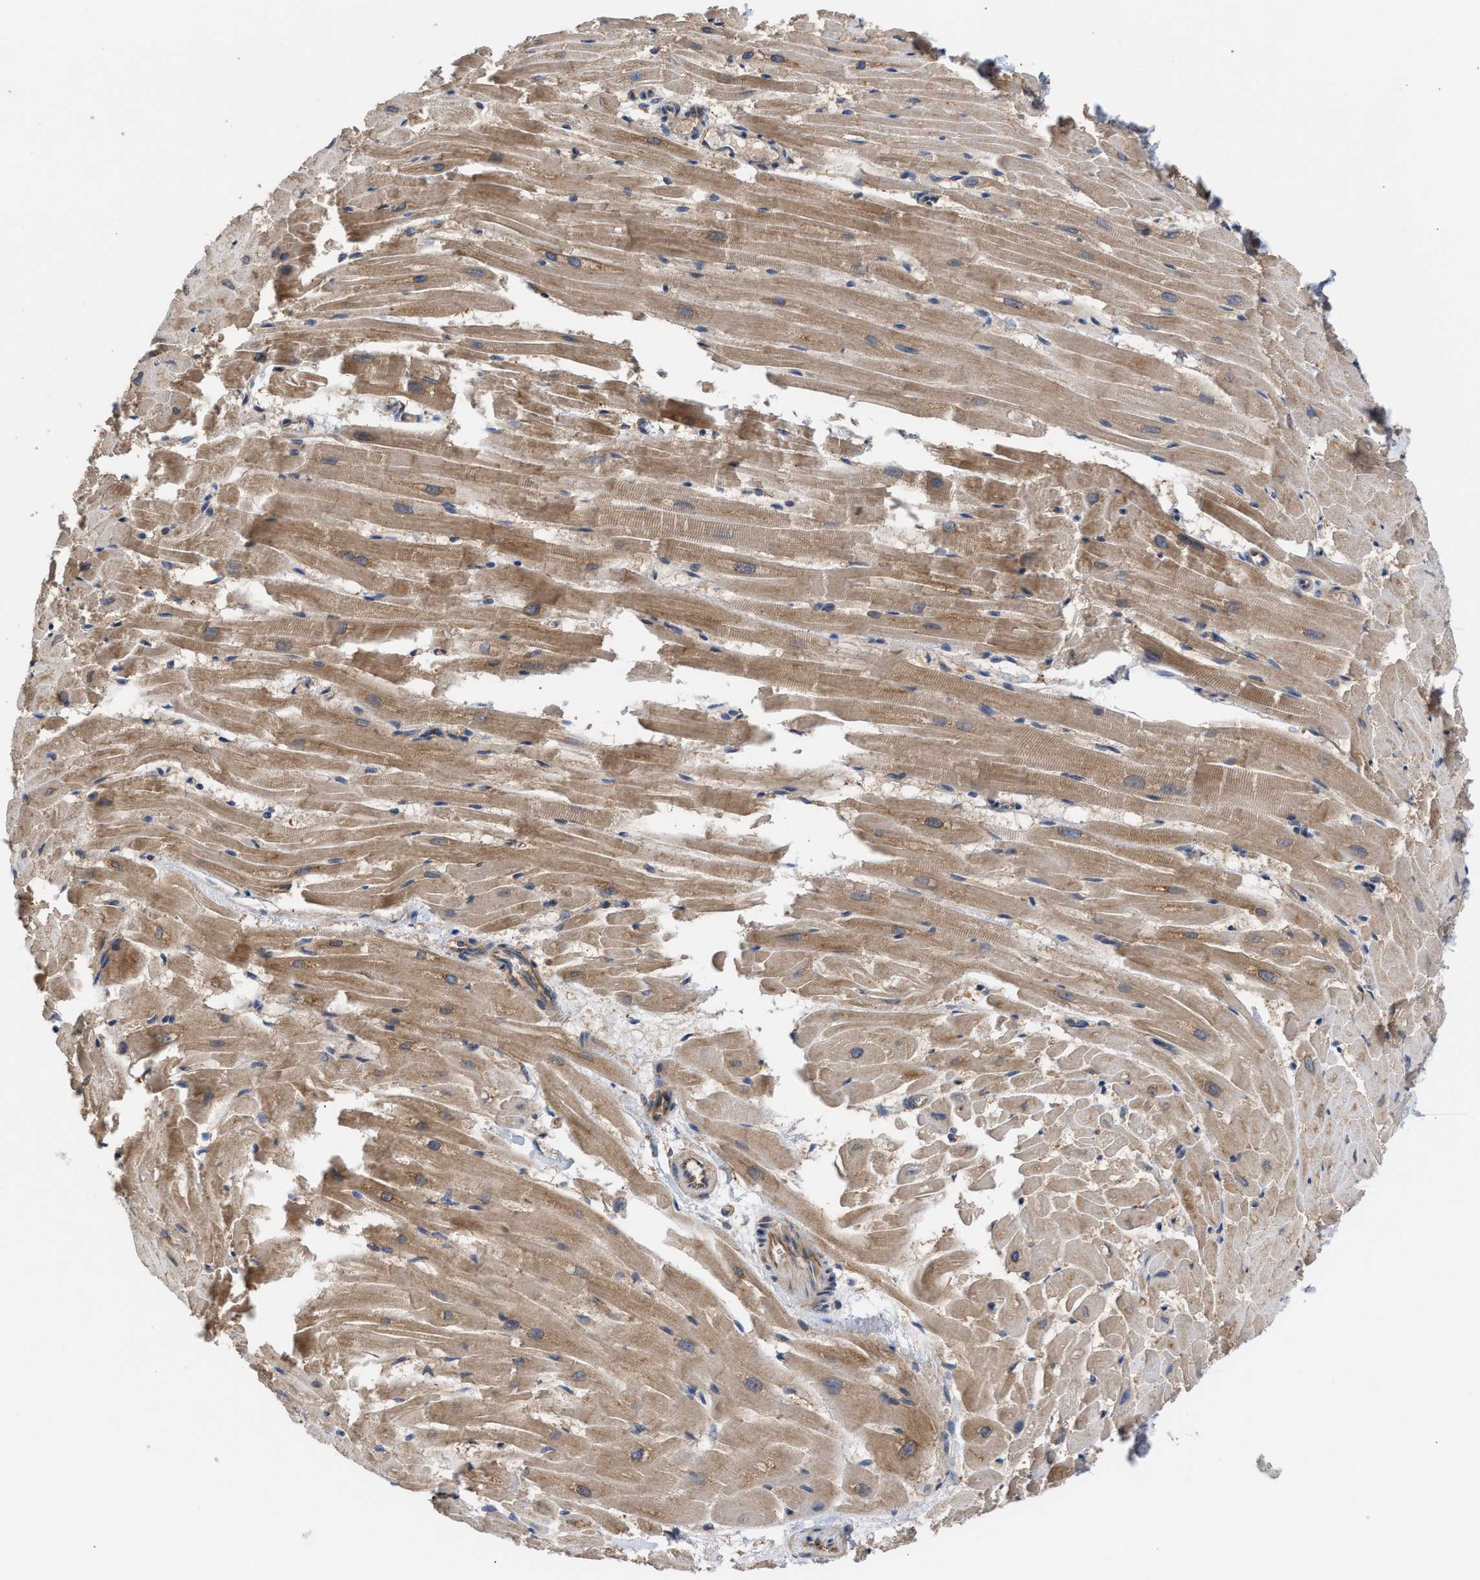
{"staining": {"intensity": "moderate", "quantity": ">75%", "location": "cytoplasmic/membranous"}, "tissue": "heart muscle", "cell_type": "Cardiomyocytes", "image_type": "normal", "snomed": [{"axis": "morphology", "description": "Normal tissue, NOS"}, {"axis": "topography", "description": "Heart"}], "caption": "Heart muscle stained for a protein (brown) reveals moderate cytoplasmic/membranous positive positivity in approximately >75% of cardiomyocytes.", "gene": "LAPTM4B", "patient": {"sex": "female", "age": 19}}